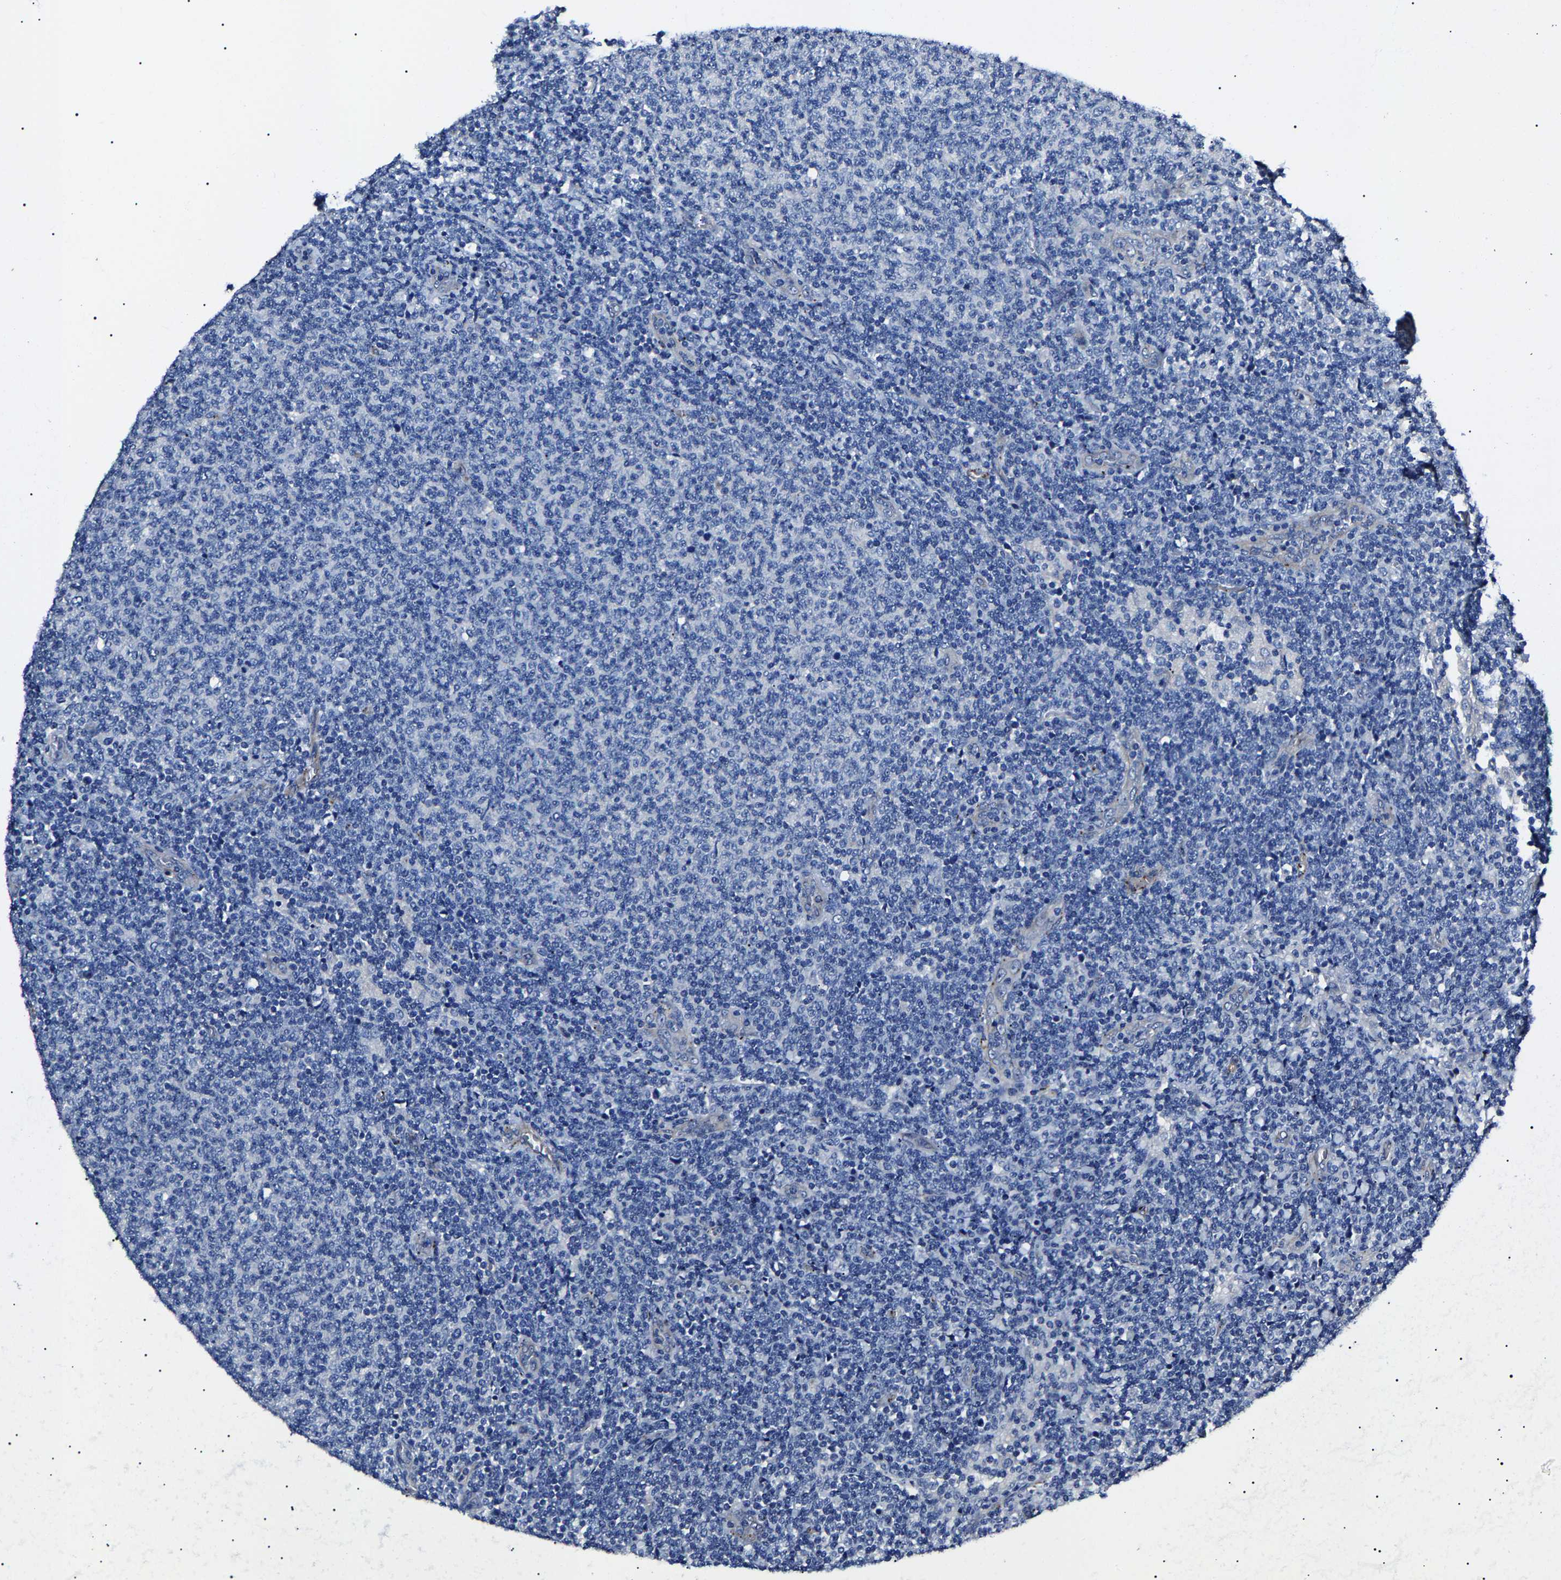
{"staining": {"intensity": "negative", "quantity": "none", "location": "none"}, "tissue": "lymphoma", "cell_type": "Tumor cells", "image_type": "cancer", "snomed": [{"axis": "morphology", "description": "Malignant lymphoma, non-Hodgkin's type, Low grade"}, {"axis": "topography", "description": "Lymph node"}], "caption": "Tumor cells are negative for protein expression in human lymphoma.", "gene": "KLHL42", "patient": {"sex": "male", "age": 66}}